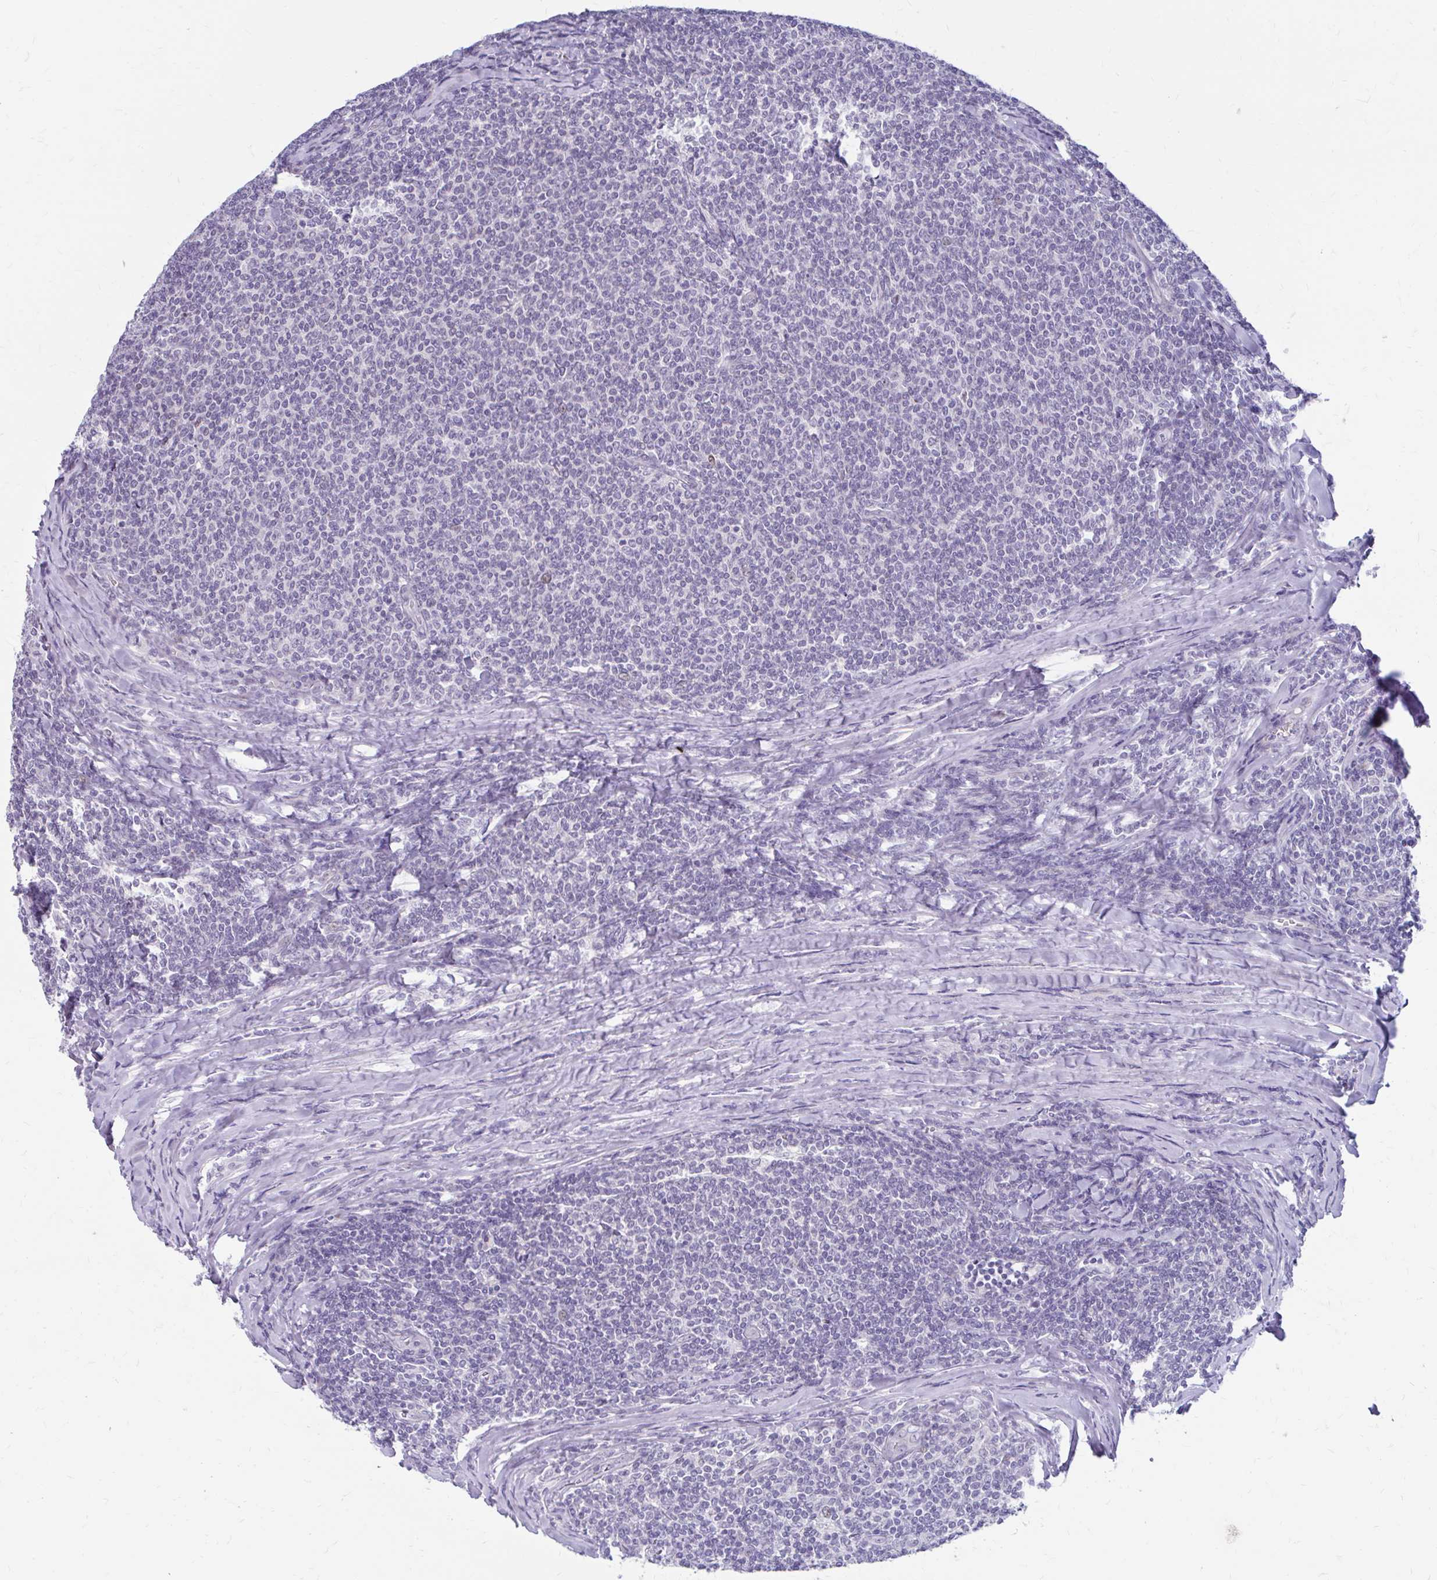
{"staining": {"intensity": "negative", "quantity": "none", "location": "none"}, "tissue": "lymphoma", "cell_type": "Tumor cells", "image_type": "cancer", "snomed": [{"axis": "morphology", "description": "Malignant lymphoma, non-Hodgkin's type, Low grade"}, {"axis": "topography", "description": "Lymph node"}], "caption": "IHC photomicrograph of human lymphoma stained for a protein (brown), which displays no expression in tumor cells. Nuclei are stained in blue.", "gene": "RGS16", "patient": {"sex": "male", "age": 52}}